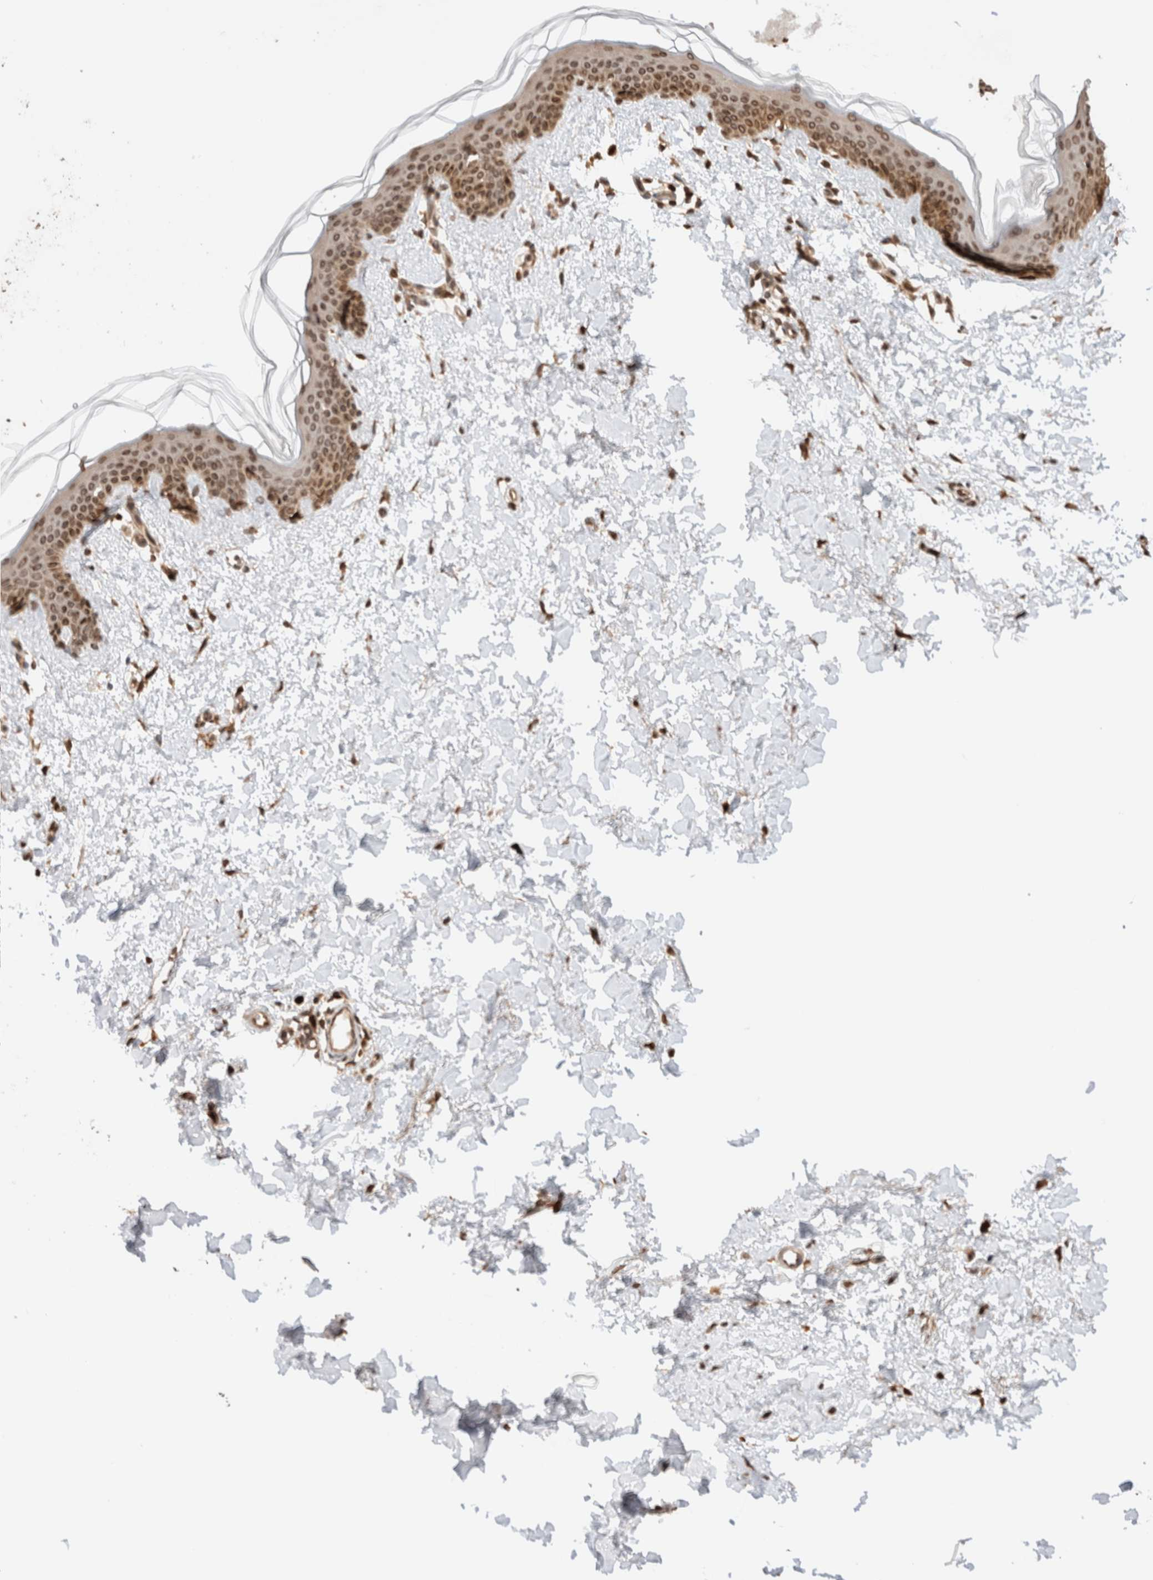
{"staining": {"intensity": "moderate", "quantity": ">75%", "location": "cytoplasmic/membranous,nuclear"}, "tissue": "skin", "cell_type": "Fibroblasts", "image_type": "normal", "snomed": [{"axis": "morphology", "description": "Normal tissue, NOS"}, {"axis": "topography", "description": "Skin"}], "caption": "Normal skin demonstrates moderate cytoplasmic/membranous,nuclear expression in about >75% of fibroblasts, visualized by immunohistochemistry.", "gene": "TPR", "patient": {"sex": "female", "age": 46}}